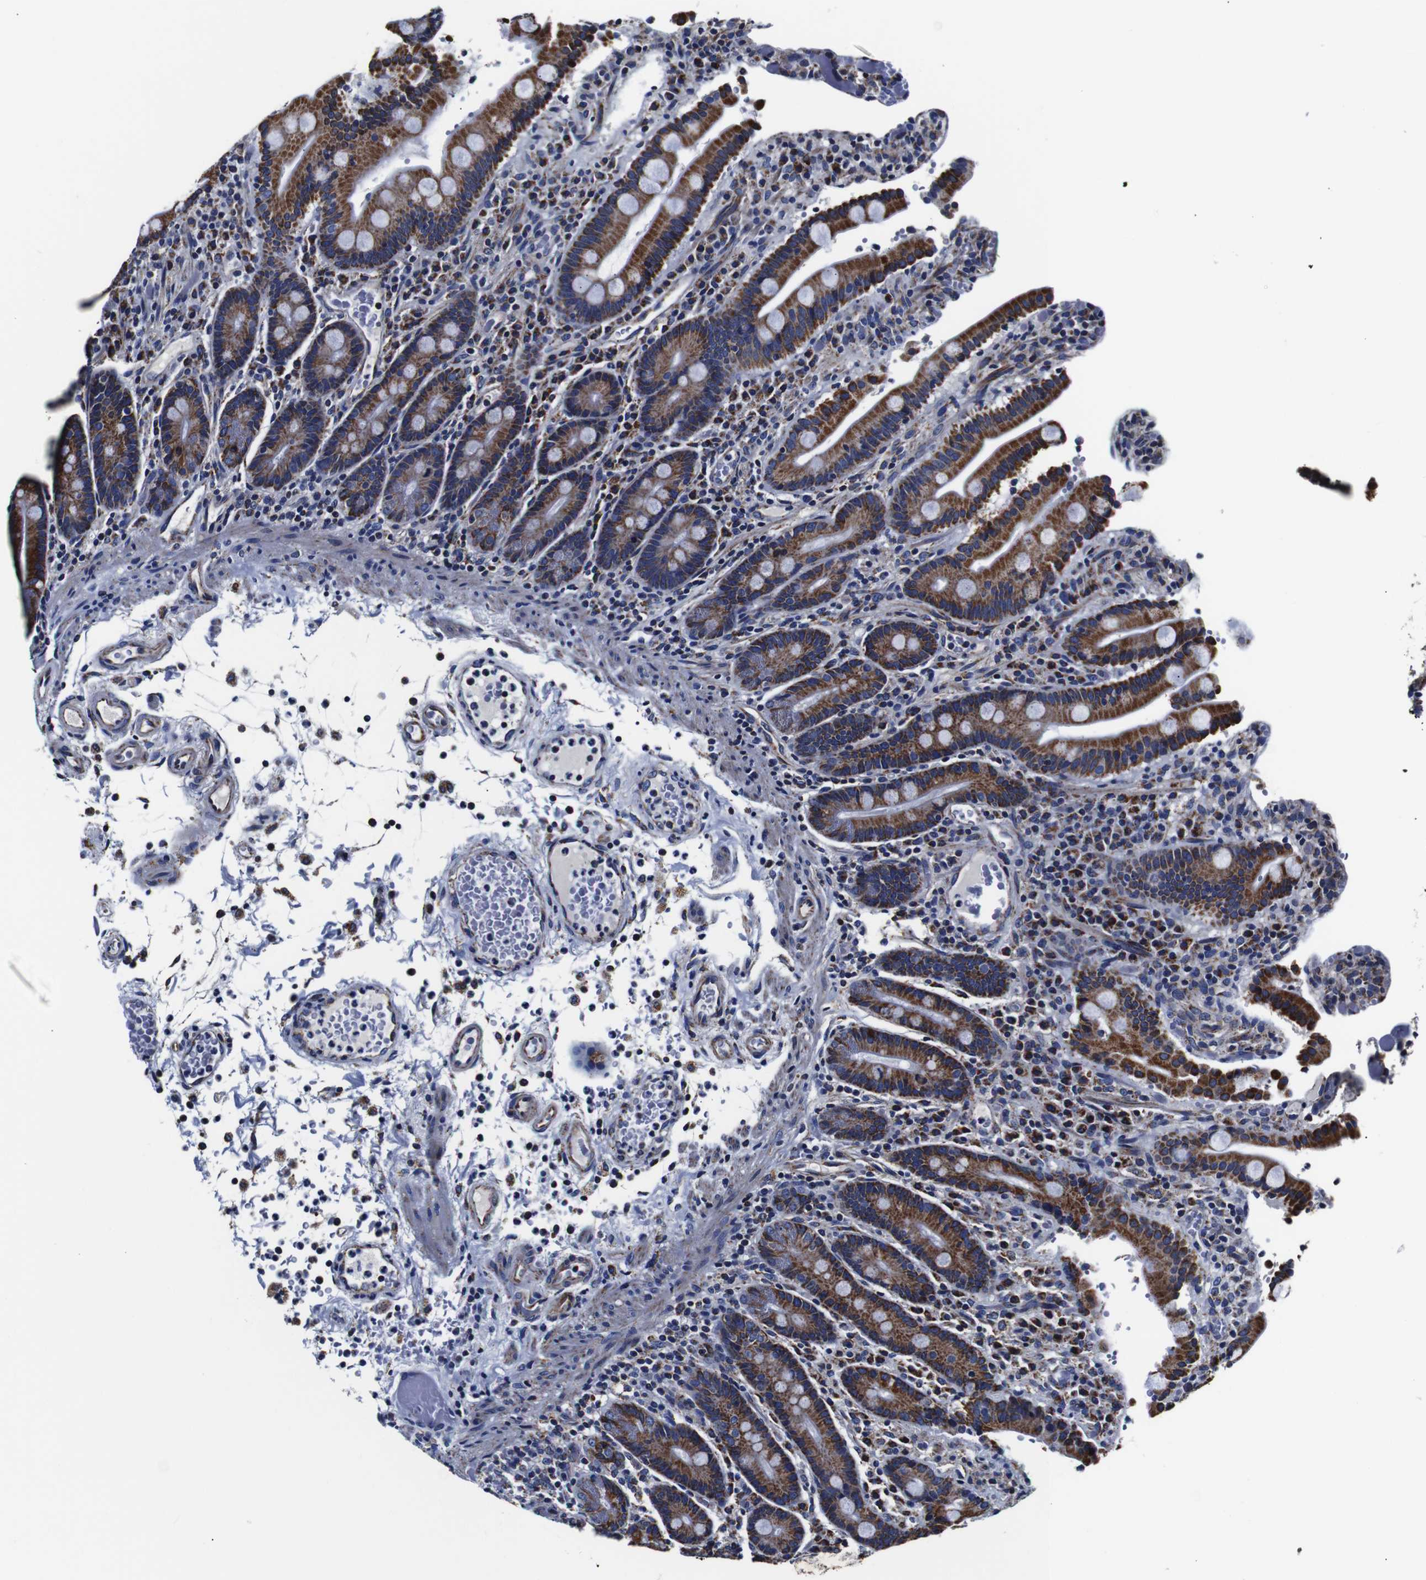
{"staining": {"intensity": "strong", "quantity": ">75%", "location": "cytoplasmic/membranous"}, "tissue": "duodenum", "cell_type": "Glandular cells", "image_type": "normal", "snomed": [{"axis": "morphology", "description": "Normal tissue, NOS"}, {"axis": "topography", "description": "Small intestine, NOS"}], "caption": "Protein analysis of normal duodenum demonstrates strong cytoplasmic/membranous expression in approximately >75% of glandular cells. (Stains: DAB in brown, nuclei in blue, Microscopy: brightfield microscopy at high magnification).", "gene": "FKBP9", "patient": {"sex": "female", "age": 71}}